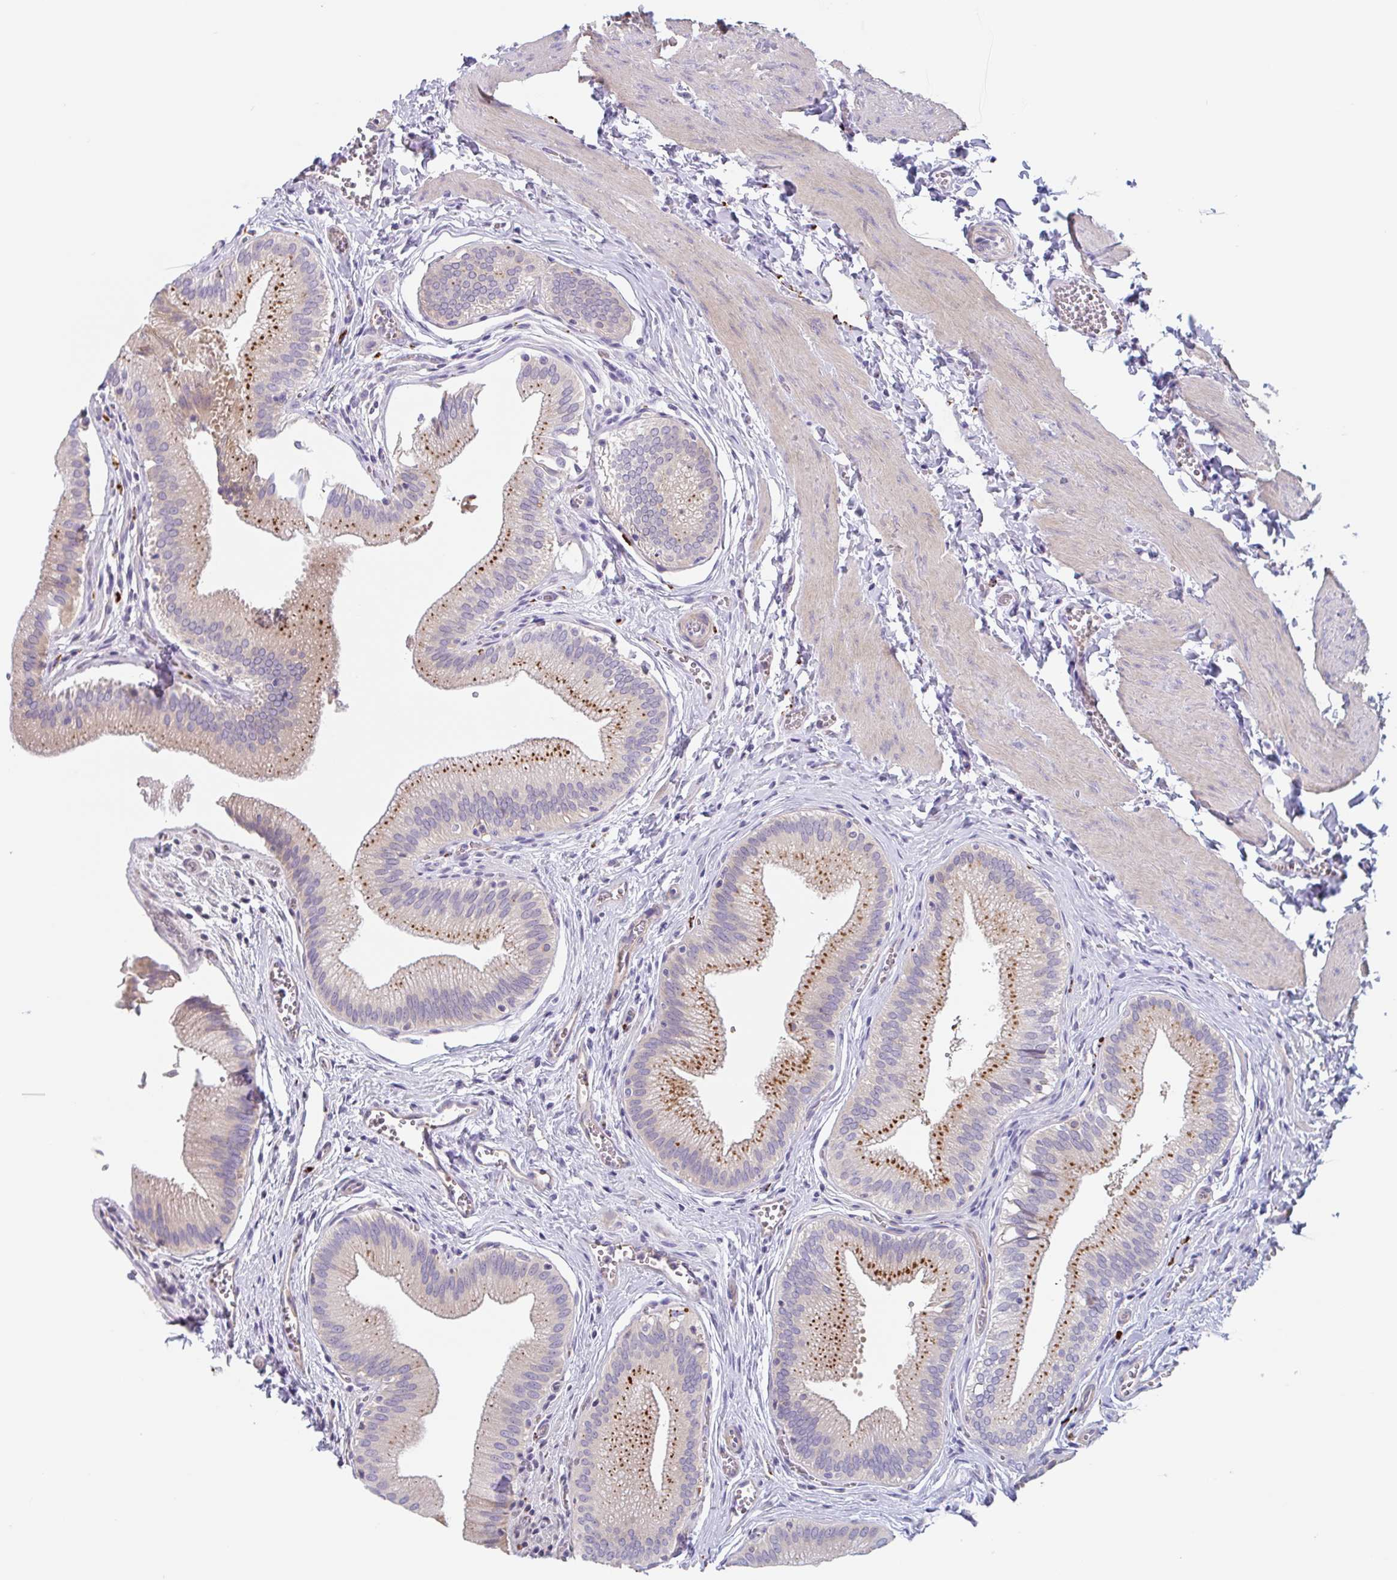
{"staining": {"intensity": "moderate", "quantity": ">75%", "location": "cytoplasmic/membranous"}, "tissue": "gallbladder", "cell_type": "Glandular cells", "image_type": "normal", "snomed": [{"axis": "morphology", "description": "Normal tissue, NOS"}, {"axis": "topography", "description": "Gallbladder"}], "caption": "Immunohistochemistry (IHC) (DAB (3,3'-diaminobenzidine)) staining of benign gallbladder demonstrates moderate cytoplasmic/membranous protein staining in about >75% of glandular cells.", "gene": "LENG9", "patient": {"sex": "male", "age": 17}}